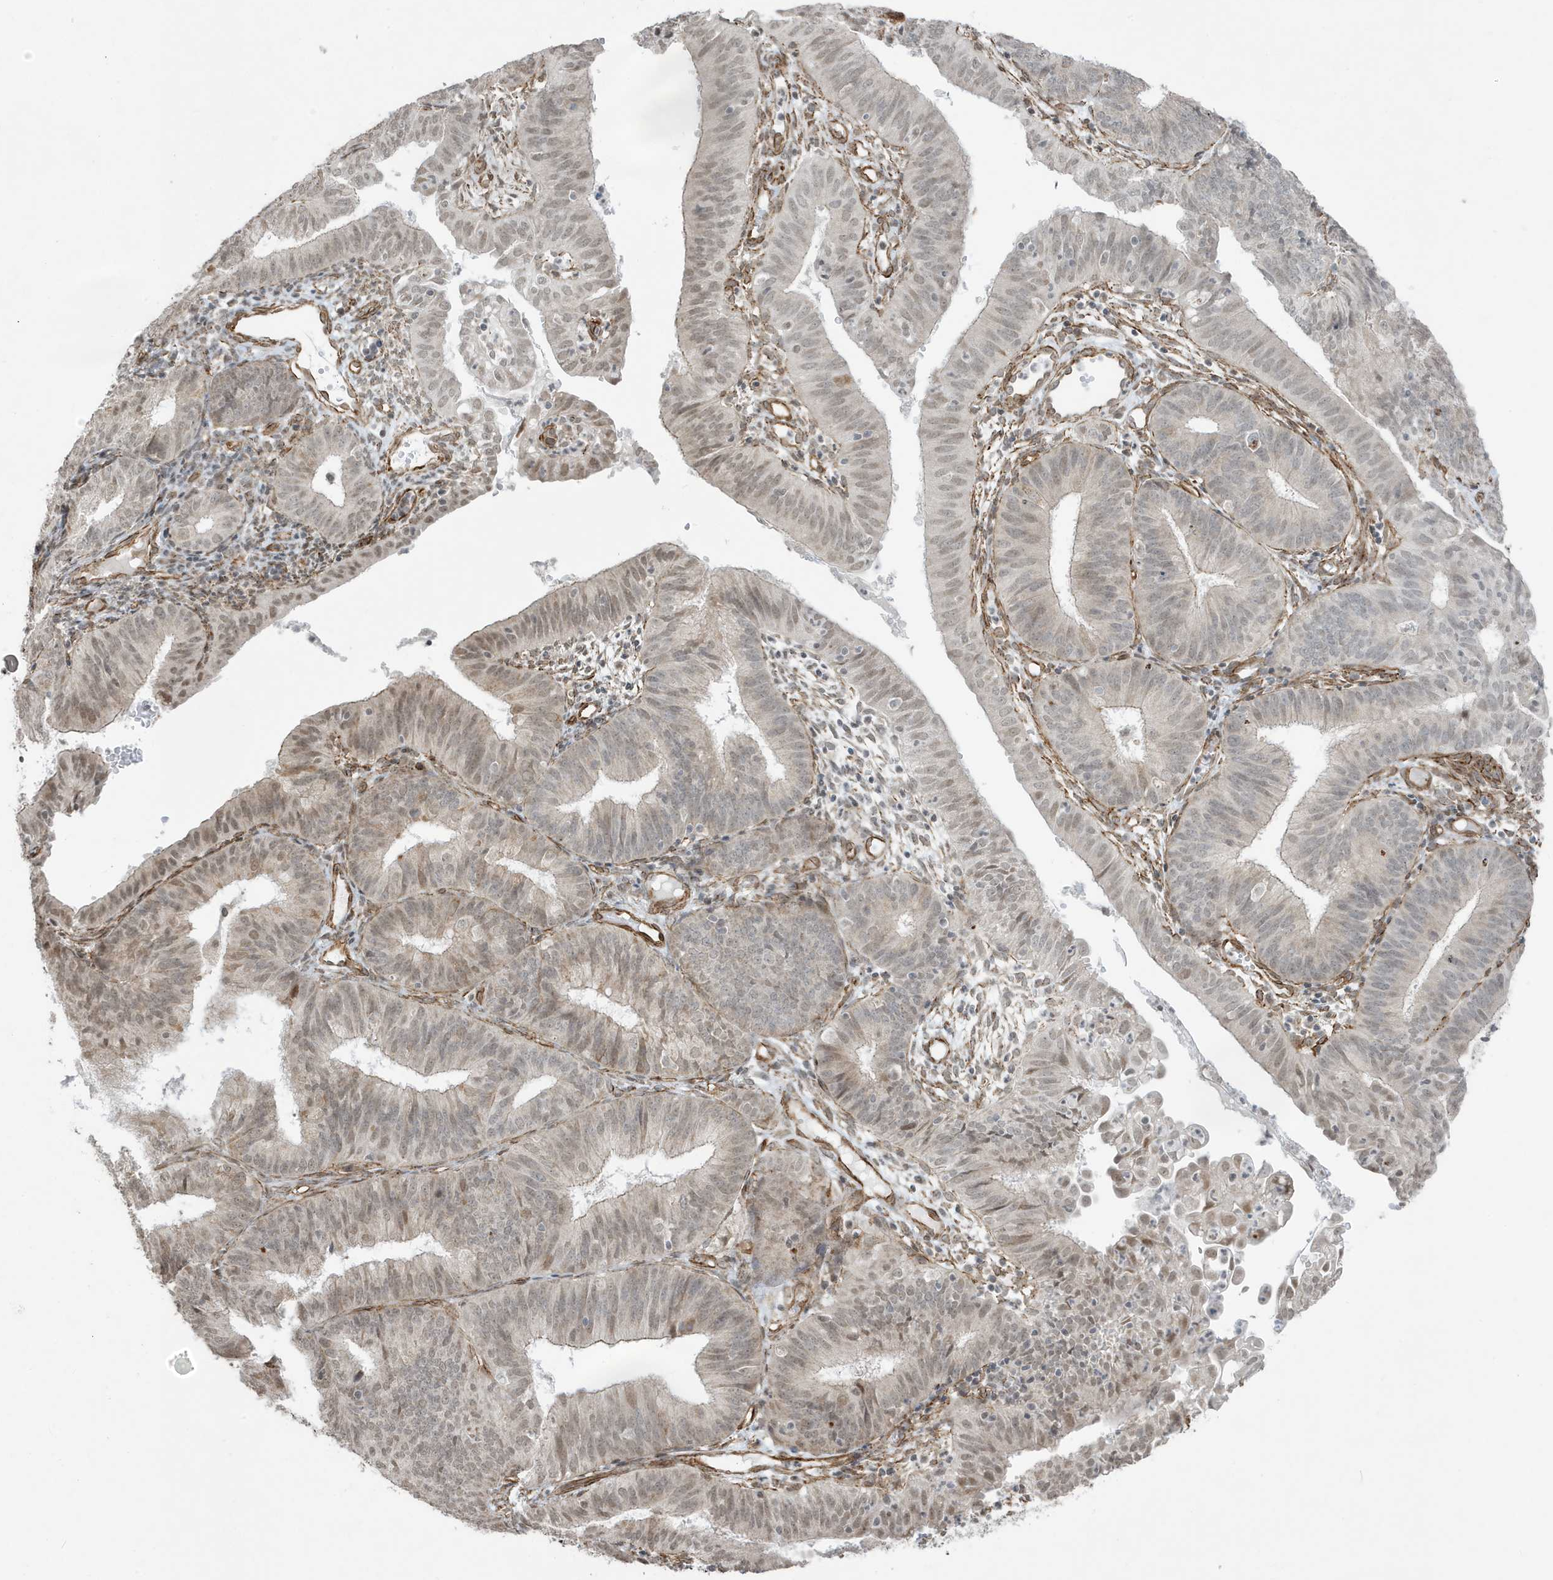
{"staining": {"intensity": "weak", "quantity": "<25%", "location": "cytoplasmic/membranous,nuclear"}, "tissue": "endometrial cancer", "cell_type": "Tumor cells", "image_type": "cancer", "snomed": [{"axis": "morphology", "description": "Adenocarcinoma, NOS"}, {"axis": "topography", "description": "Endometrium"}], "caption": "Immunohistochemical staining of endometrial cancer exhibits no significant expression in tumor cells.", "gene": "CHCHD4", "patient": {"sex": "female", "age": 51}}